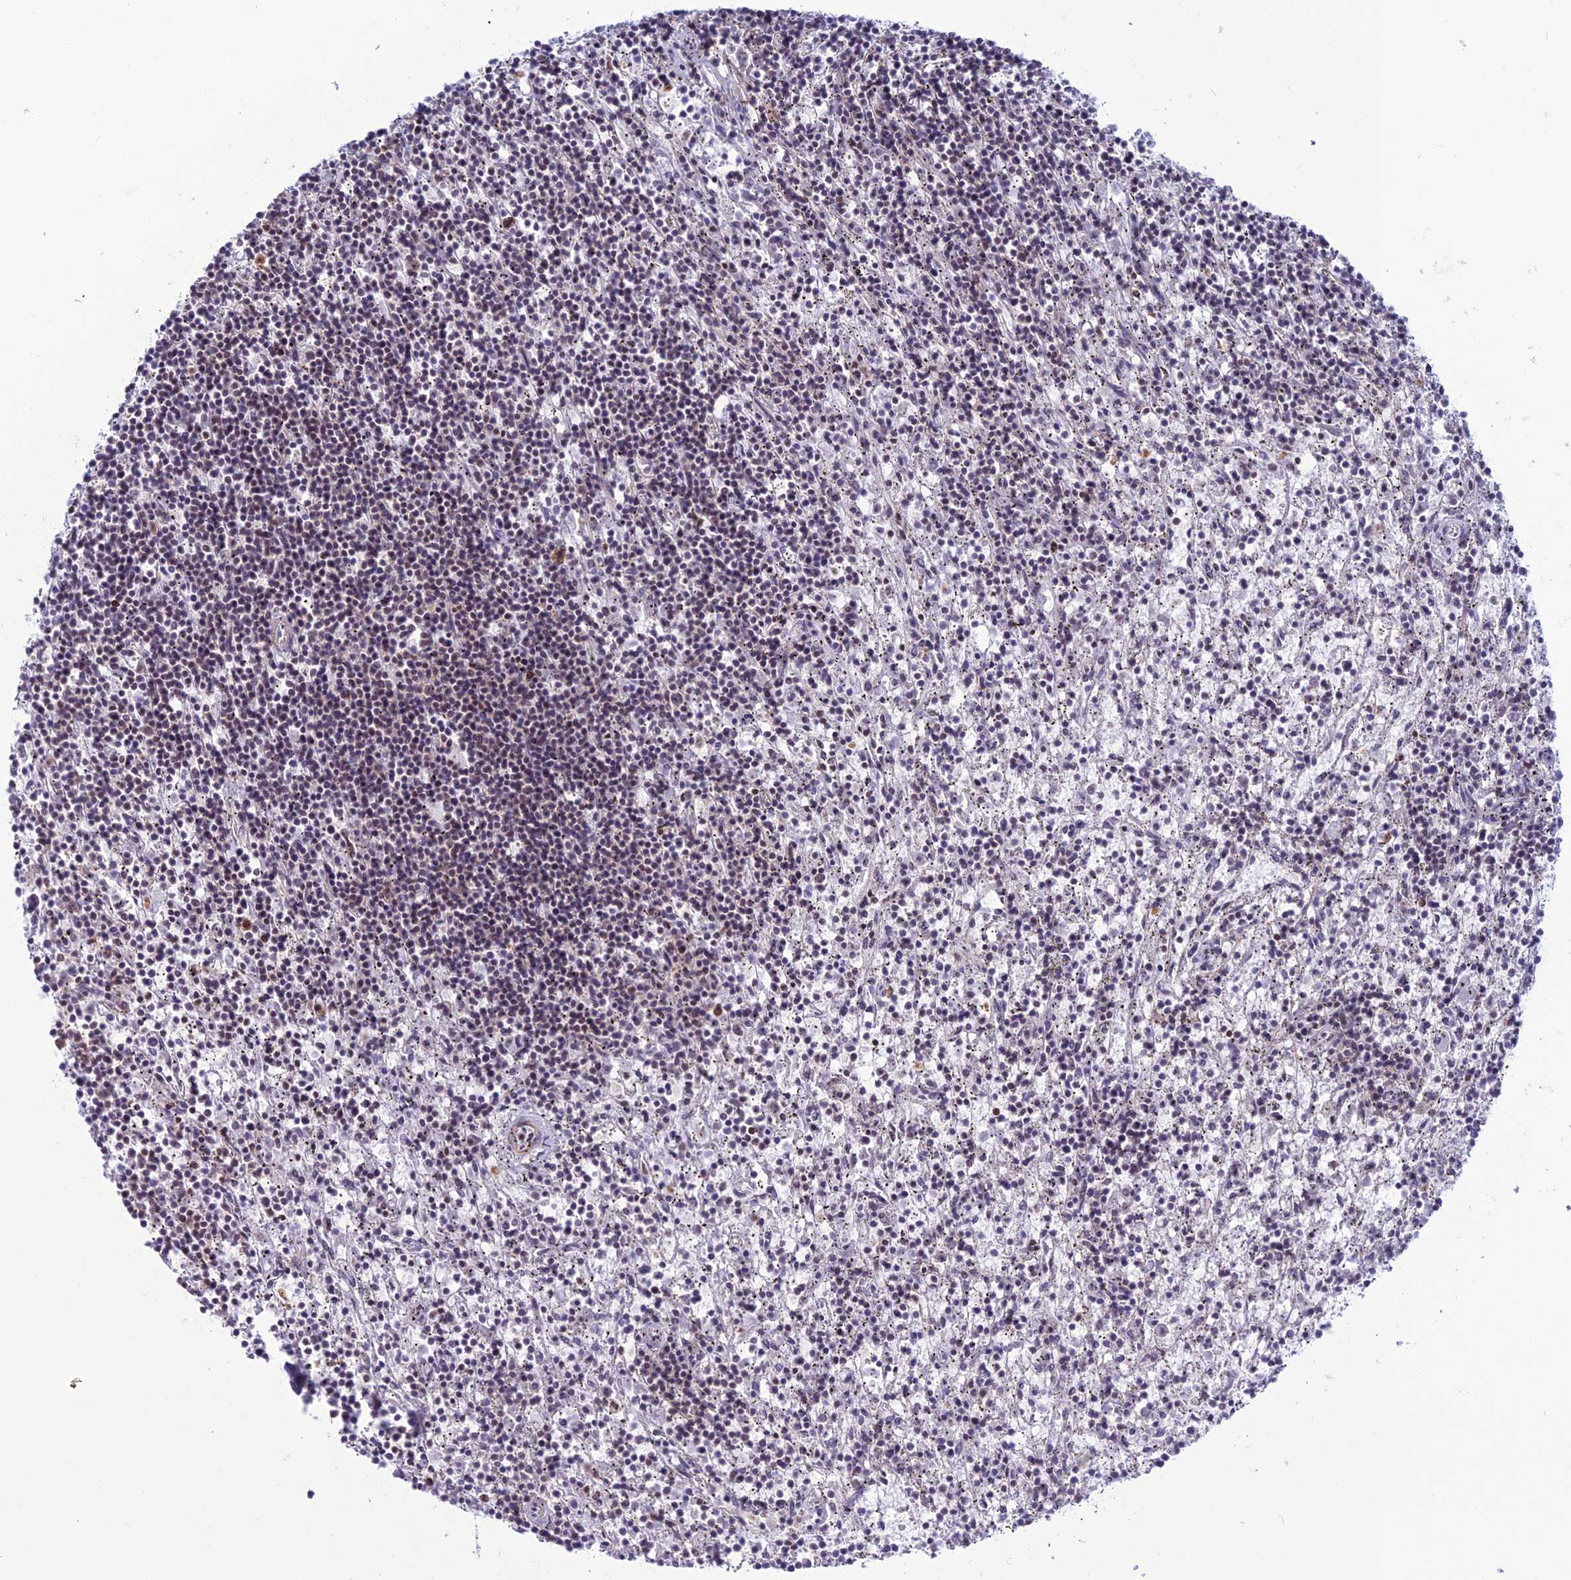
{"staining": {"intensity": "weak", "quantity": "<25%", "location": "nuclear"}, "tissue": "lymphoma", "cell_type": "Tumor cells", "image_type": "cancer", "snomed": [{"axis": "morphology", "description": "Malignant lymphoma, non-Hodgkin's type, Low grade"}, {"axis": "topography", "description": "Spleen"}], "caption": "Immunohistochemical staining of lymphoma demonstrates no significant staining in tumor cells. (Immunohistochemistry (ihc), brightfield microscopy, high magnification).", "gene": "U2AF1", "patient": {"sex": "male", "age": 76}}